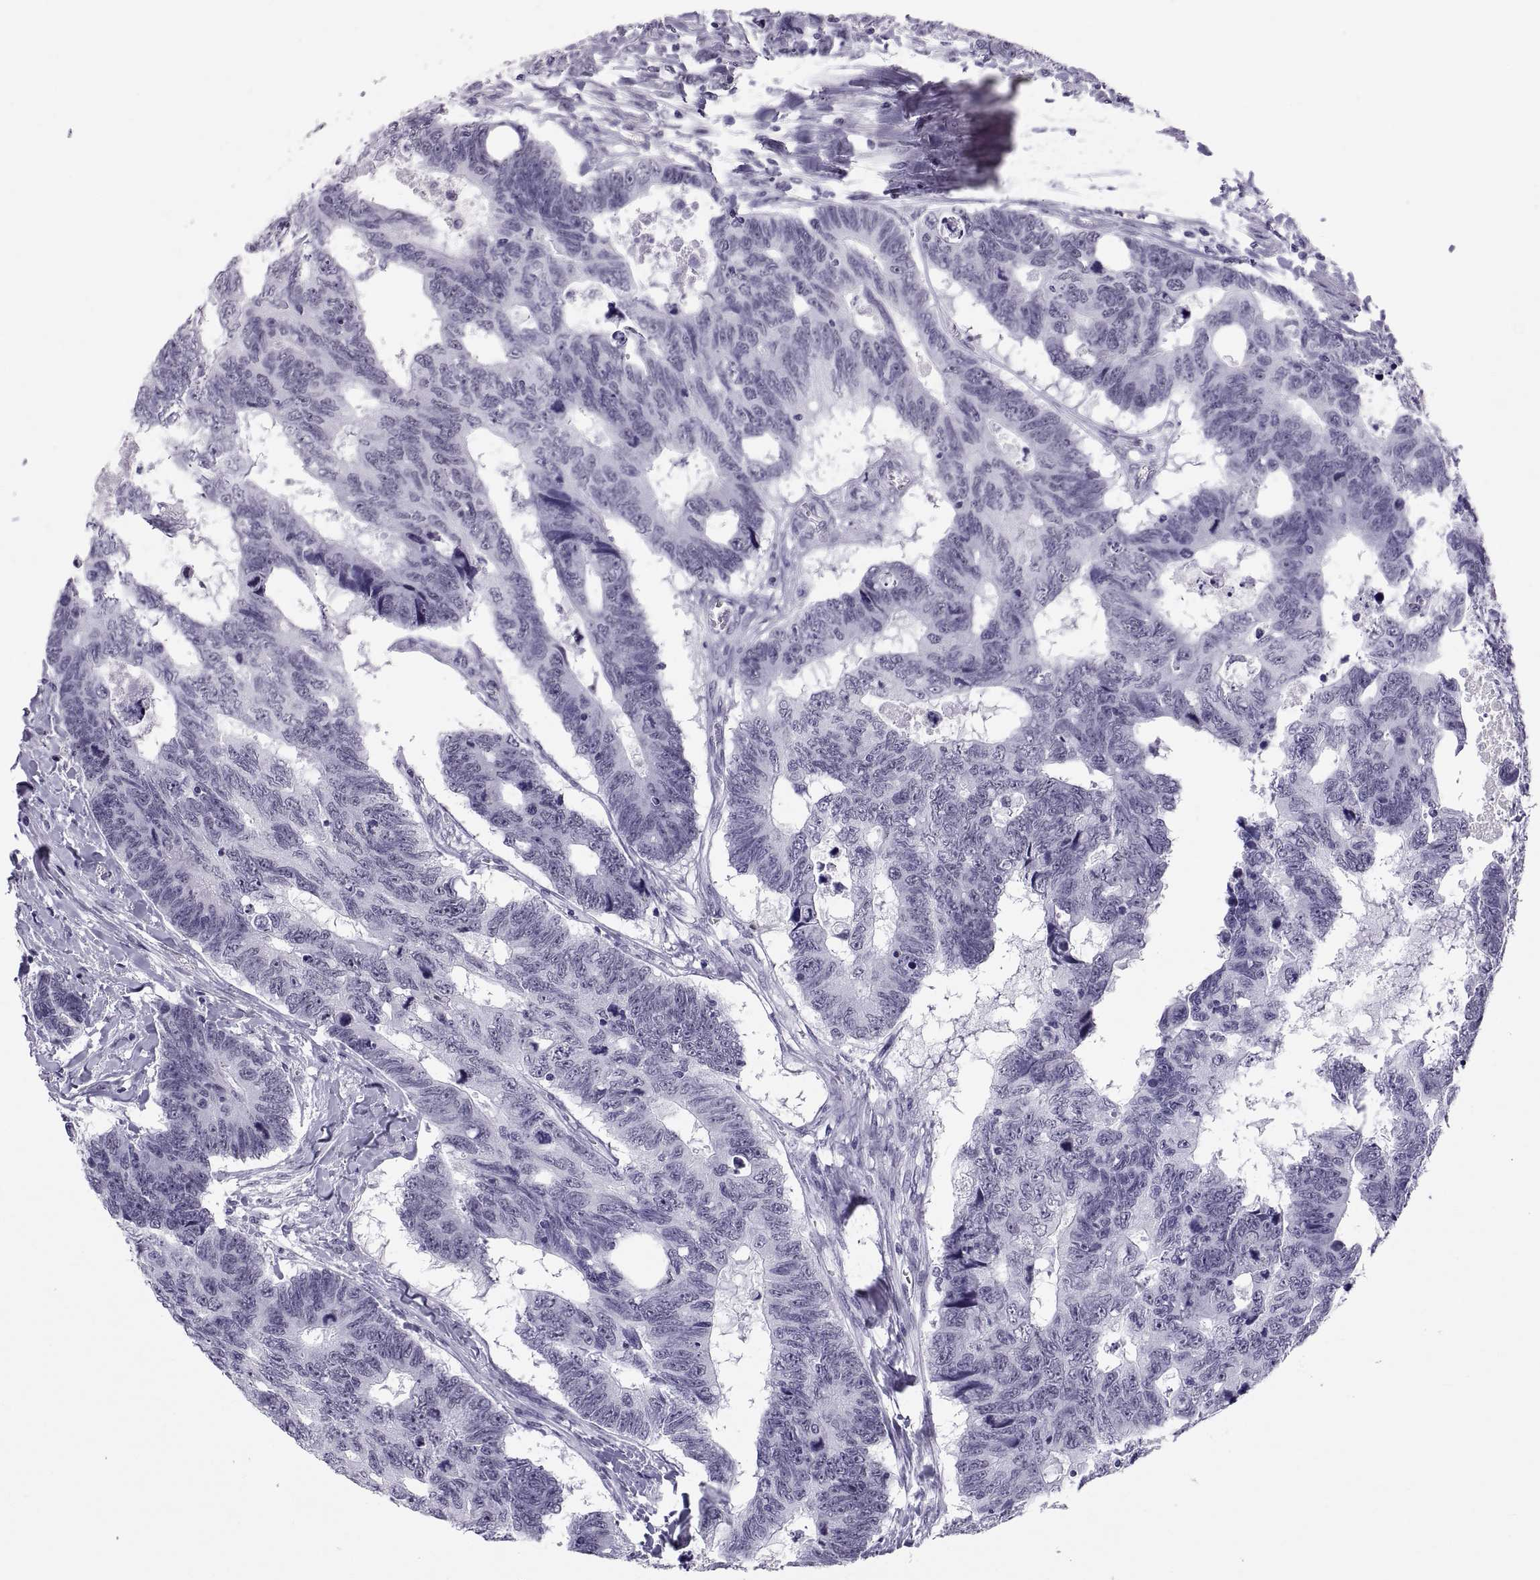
{"staining": {"intensity": "negative", "quantity": "none", "location": "none"}, "tissue": "colorectal cancer", "cell_type": "Tumor cells", "image_type": "cancer", "snomed": [{"axis": "morphology", "description": "Adenocarcinoma, NOS"}, {"axis": "topography", "description": "Colon"}], "caption": "This photomicrograph is of adenocarcinoma (colorectal) stained with immunohistochemistry (IHC) to label a protein in brown with the nuclei are counter-stained blue. There is no expression in tumor cells.", "gene": "NEUROD6", "patient": {"sex": "female", "age": 77}}